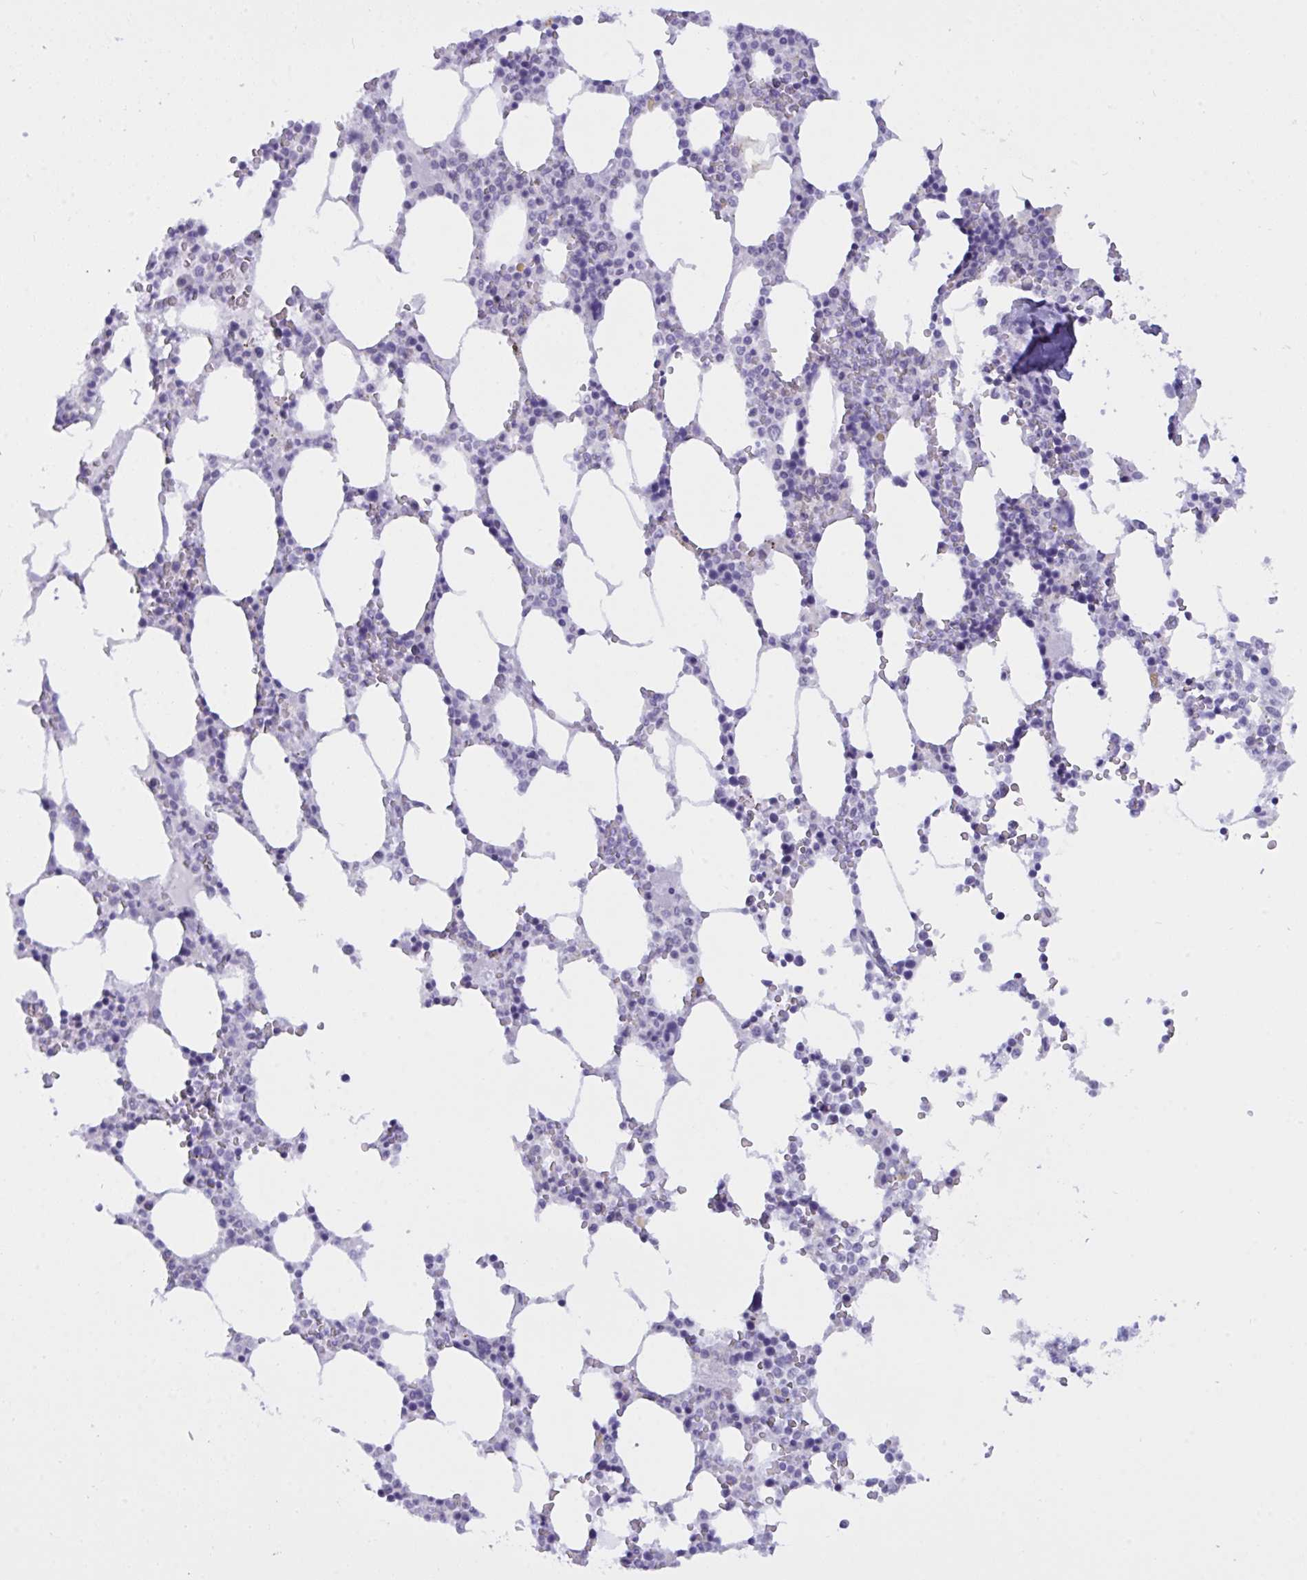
{"staining": {"intensity": "negative", "quantity": "none", "location": "none"}, "tissue": "bone marrow", "cell_type": "Hematopoietic cells", "image_type": "normal", "snomed": [{"axis": "morphology", "description": "Normal tissue, NOS"}, {"axis": "topography", "description": "Bone marrow"}], "caption": "Immunohistochemistry (IHC) photomicrograph of normal human bone marrow stained for a protein (brown), which exhibits no expression in hematopoietic cells. (DAB (3,3'-diaminobenzidine) immunohistochemistry with hematoxylin counter stain).", "gene": "ELN", "patient": {"sex": "male", "age": 64}}